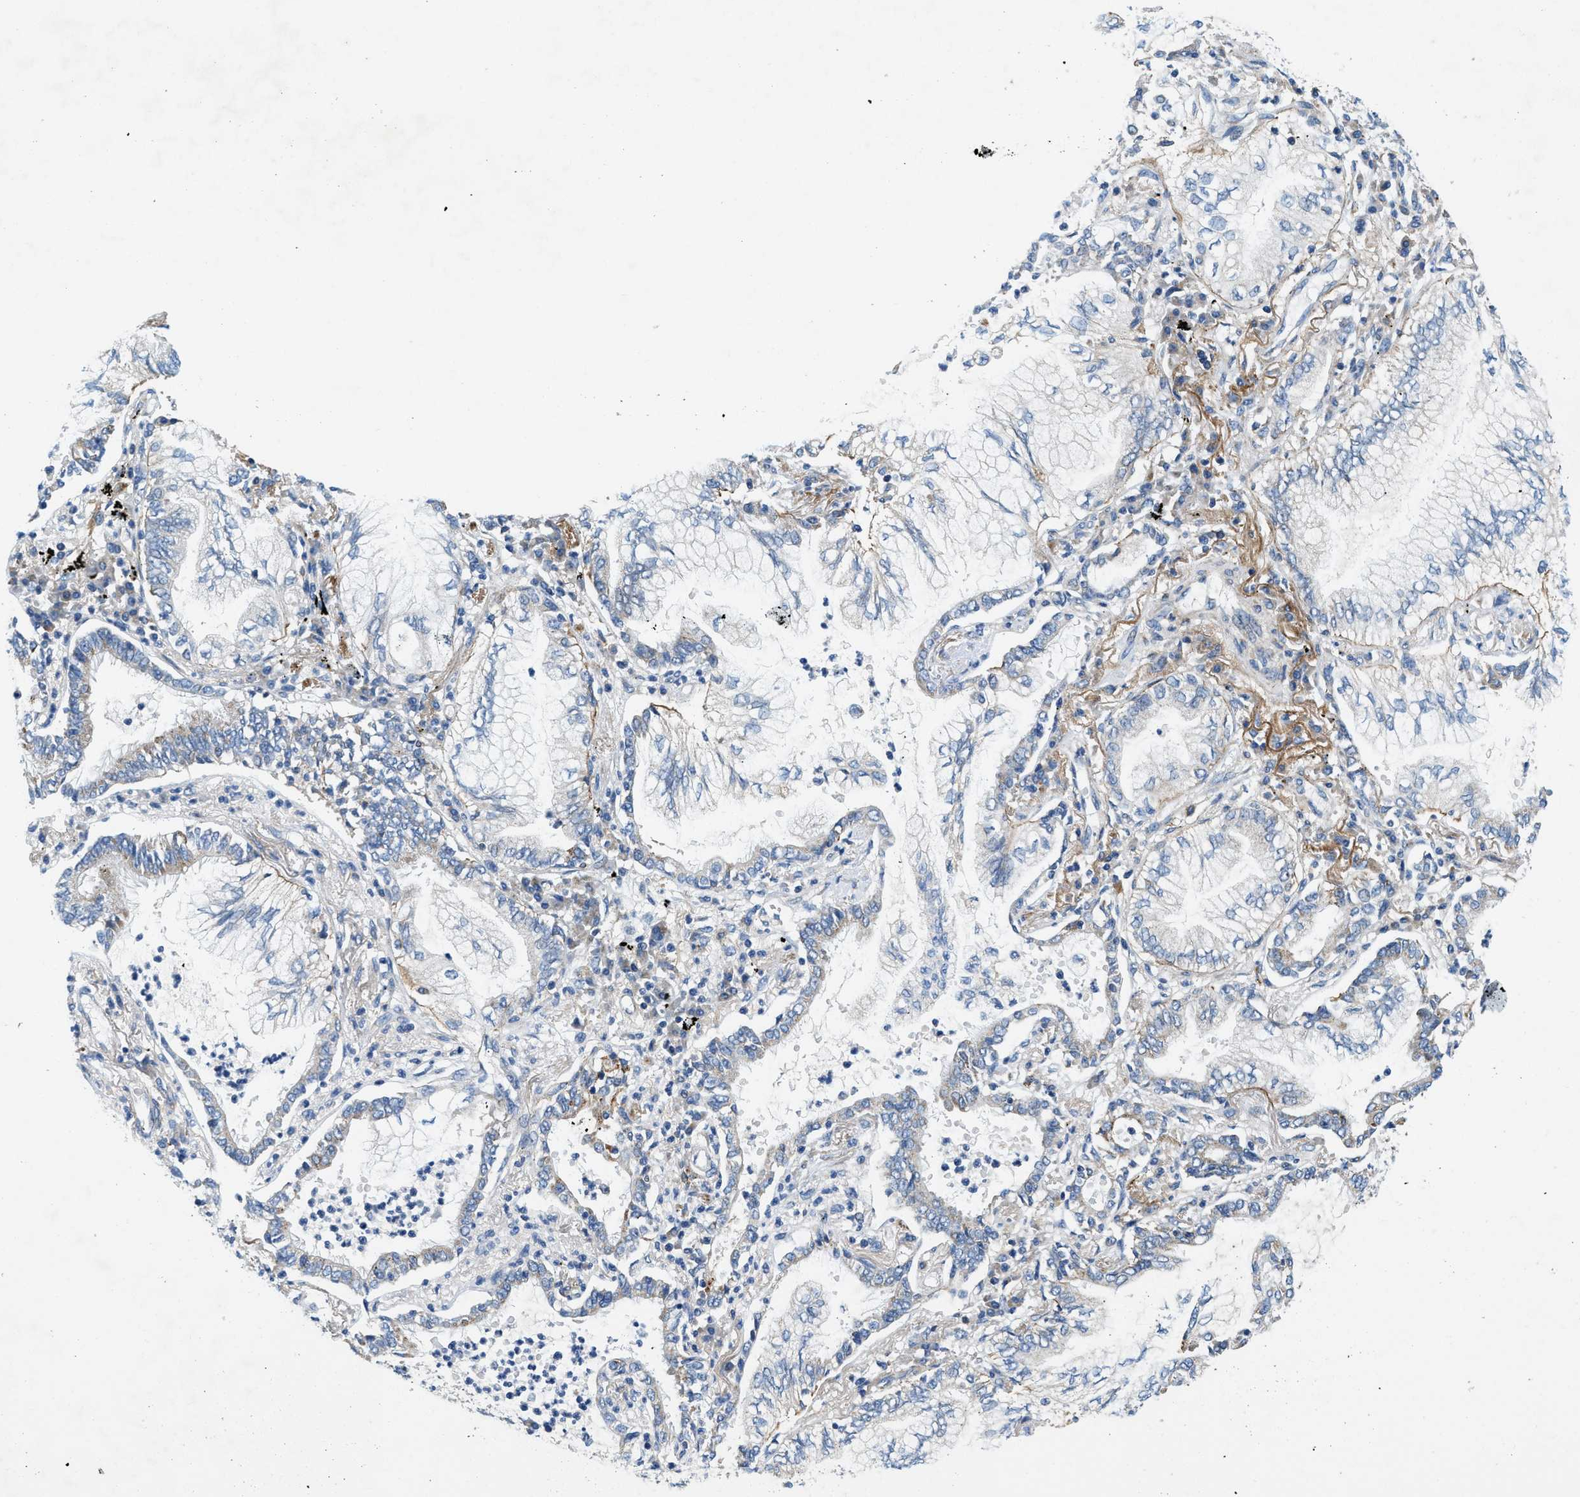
{"staining": {"intensity": "negative", "quantity": "none", "location": "none"}, "tissue": "lung cancer", "cell_type": "Tumor cells", "image_type": "cancer", "snomed": [{"axis": "morphology", "description": "Normal tissue, NOS"}, {"axis": "morphology", "description": "Adenocarcinoma, NOS"}, {"axis": "topography", "description": "Bronchus"}, {"axis": "topography", "description": "Lung"}], "caption": "Human lung adenocarcinoma stained for a protein using immunohistochemistry shows no positivity in tumor cells.", "gene": "ZNF599", "patient": {"sex": "female", "age": 70}}